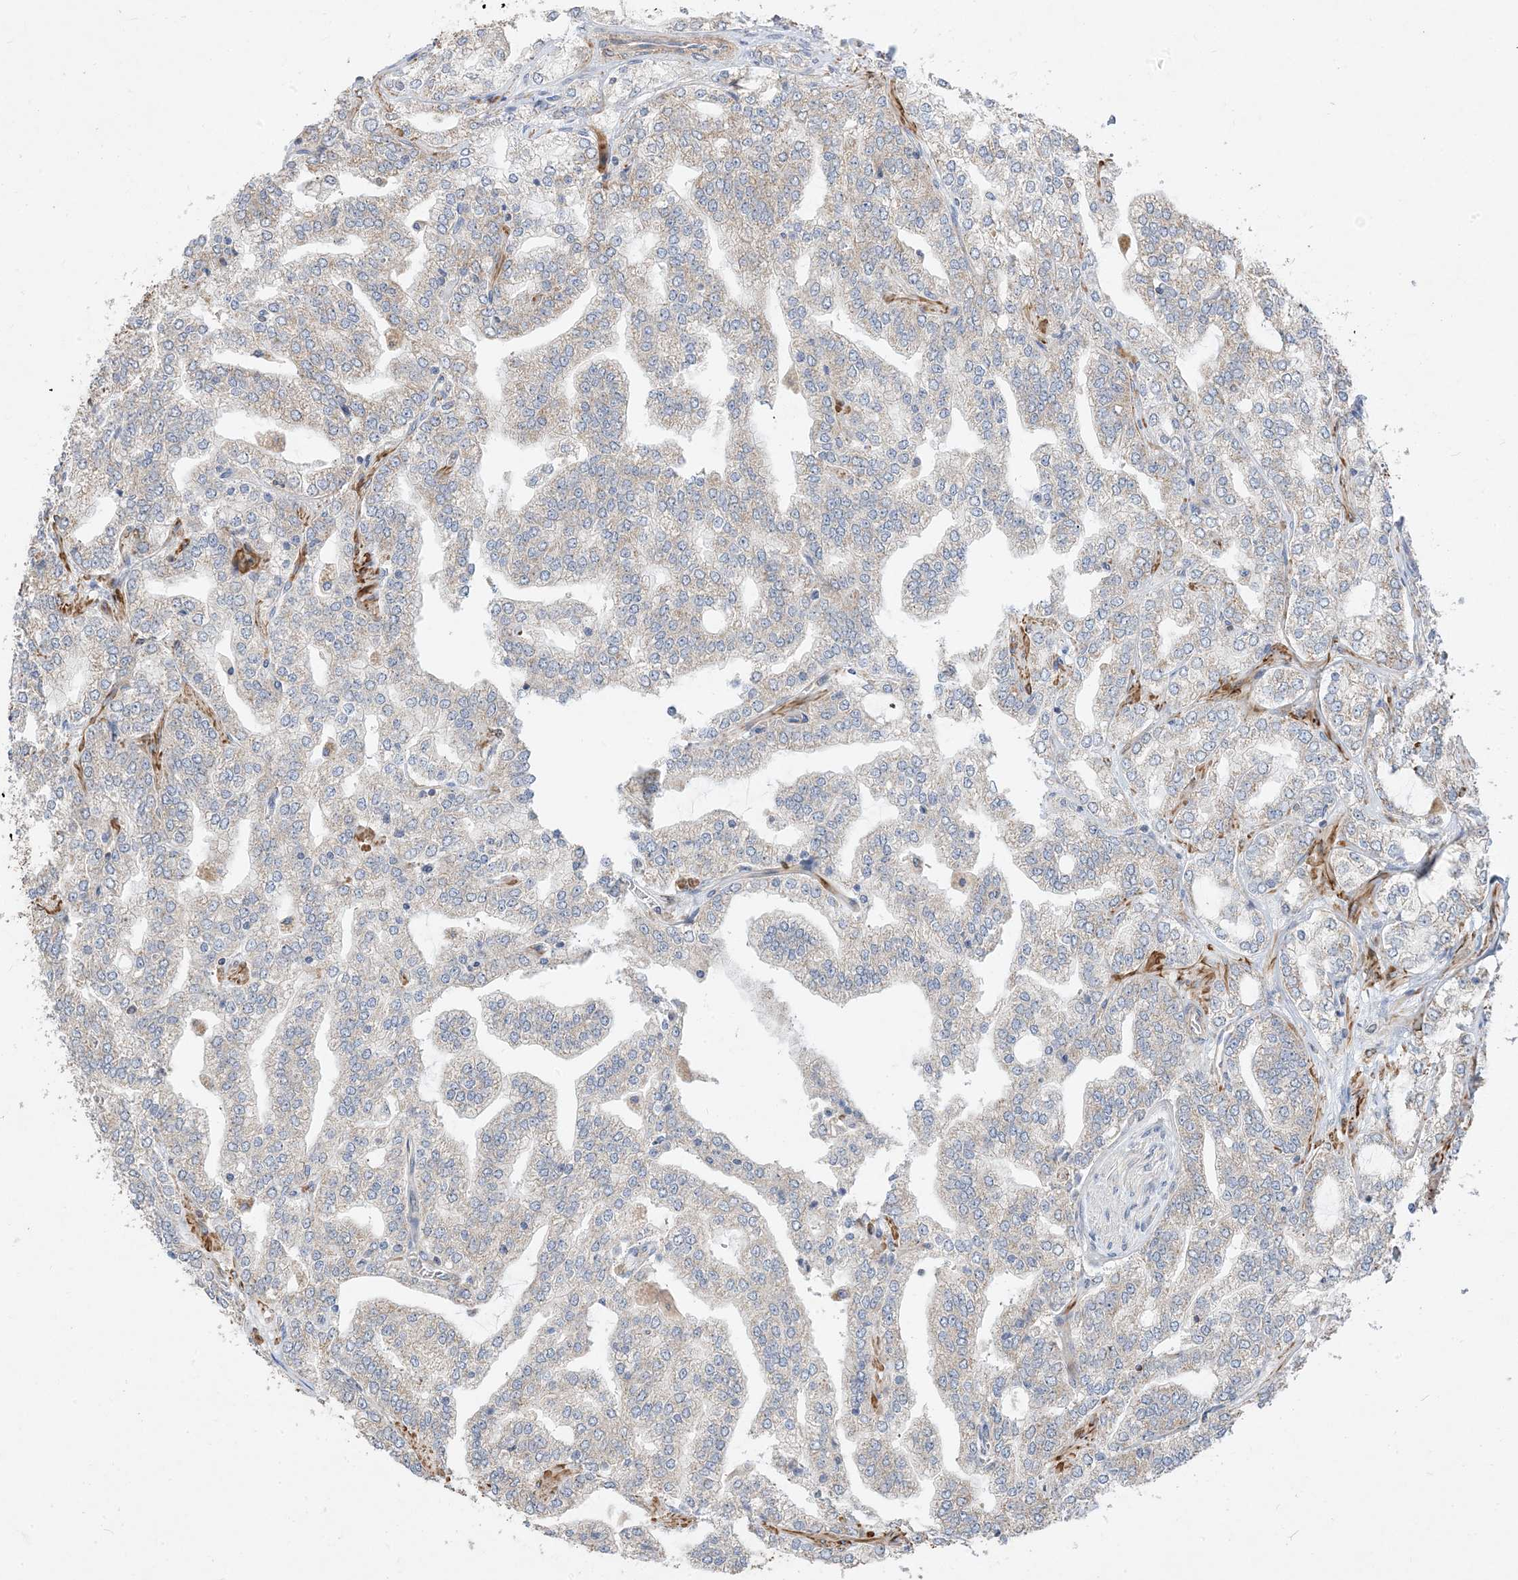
{"staining": {"intensity": "moderate", "quantity": "25%-75%", "location": "cytoplasmic/membranous"}, "tissue": "prostate cancer", "cell_type": "Tumor cells", "image_type": "cancer", "snomed": [{"axis": "morphology", "description": "Adenocarcinoma, High grade"}, {"axis": "topography", "description": "Prostate"}], "caption": "There is medium levels of moderate cytoplasmic/membranous staining in tumor cells of prostate adenocarcinoma (high-grade), as demonstrated by immunohistochemical staining (brown color).", "gene": "AARS2", "patient": {"sex": "male", "age": 64}}